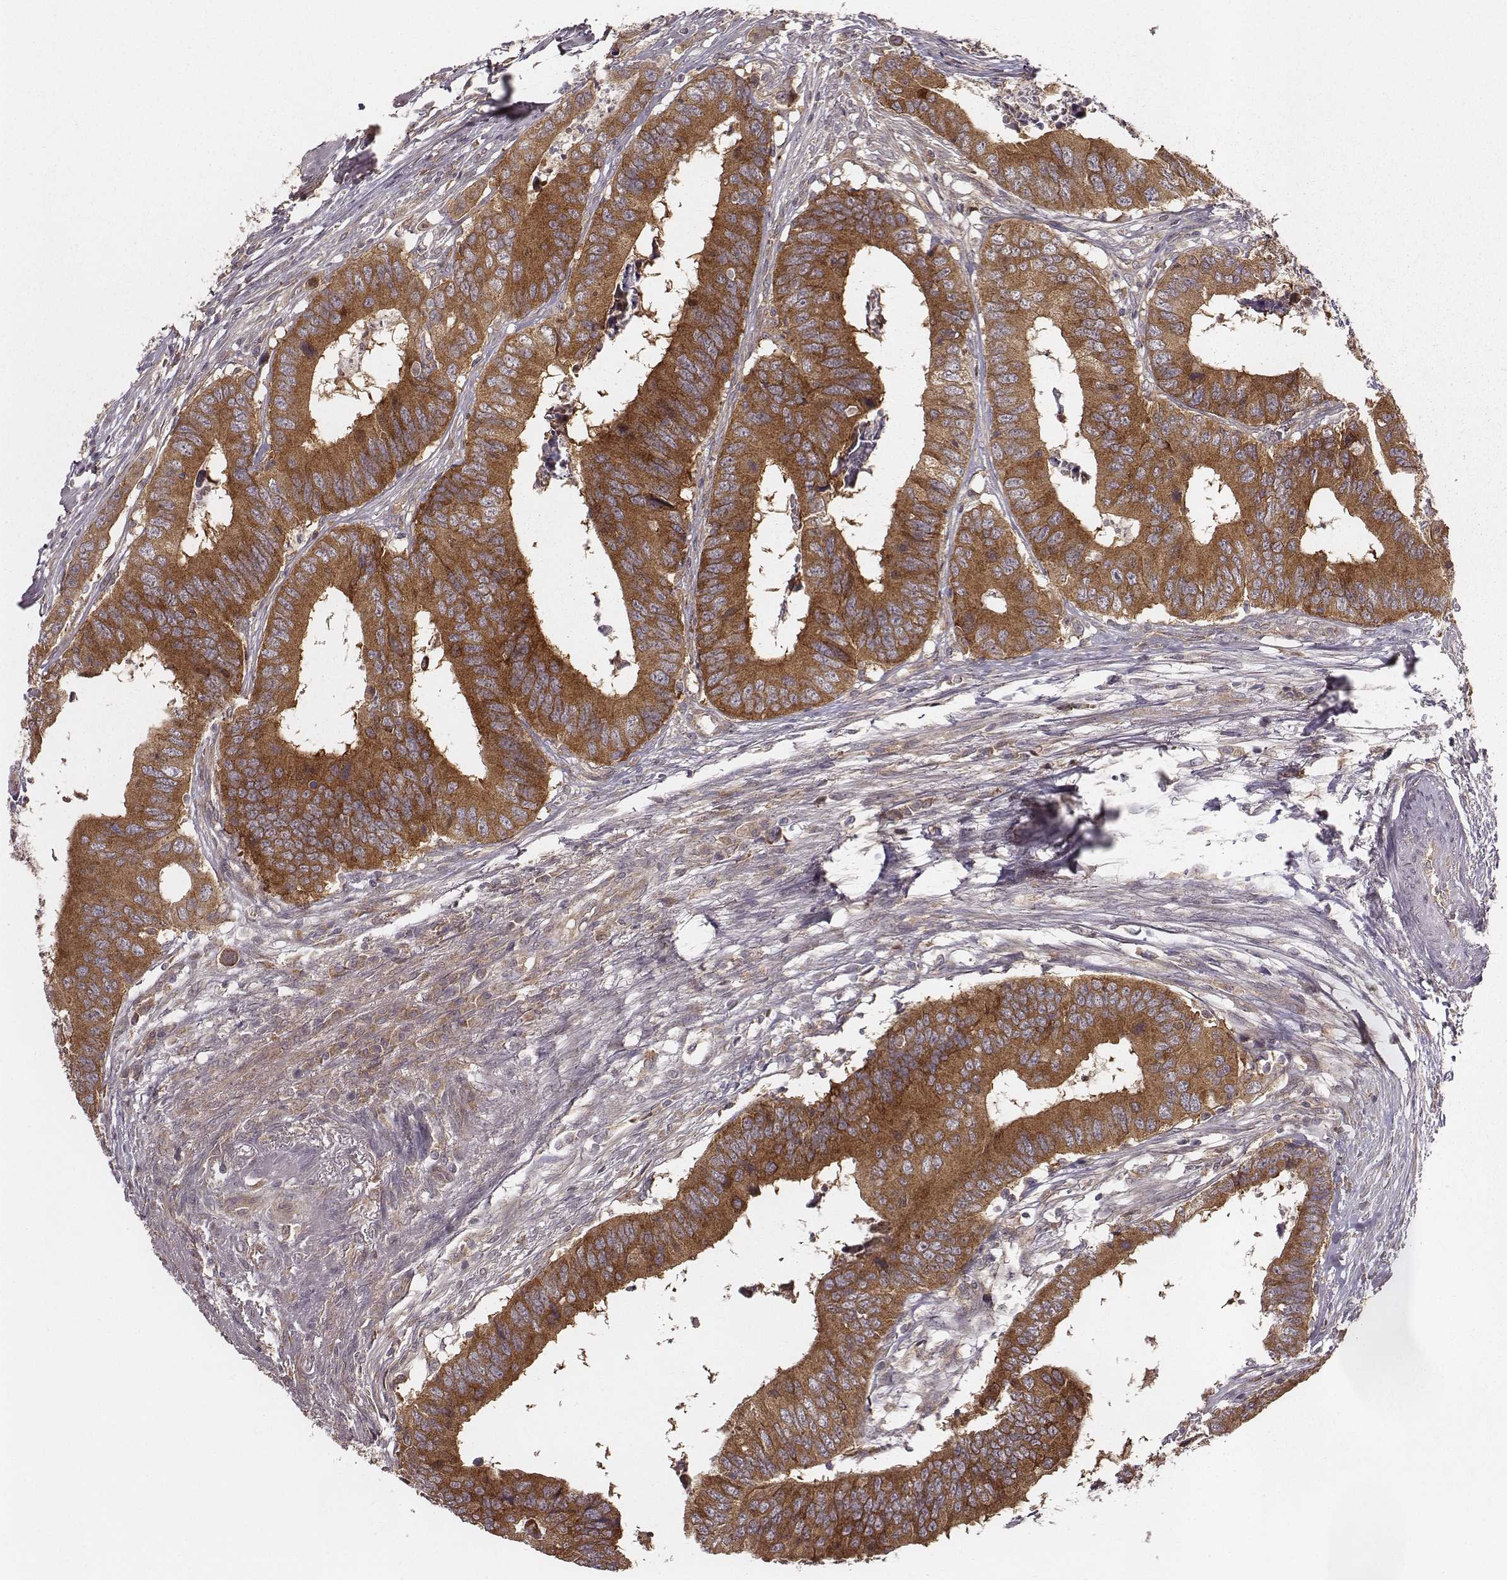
{"staining": {"intensity": "strong", "quantity": "<25%", "location": "cytoplasmic/membranous"}, "tissue": "colorectal cancer", "cell_type": "Tumor cells", "image_type": "cancer", "snomed": [{"axis": "morphology", "description": "Adenocarcinoma, NOS"}, {"axis": "topography", "description": "Colon"}], "caption": "Colorectal cancer (adenocarcinoma) tissue shows strong cytoplasmic/membranous expression in approximately <25% of tumor cells", "gene": "VPS26A", "patient": {"sex": "male", "age": 53}}